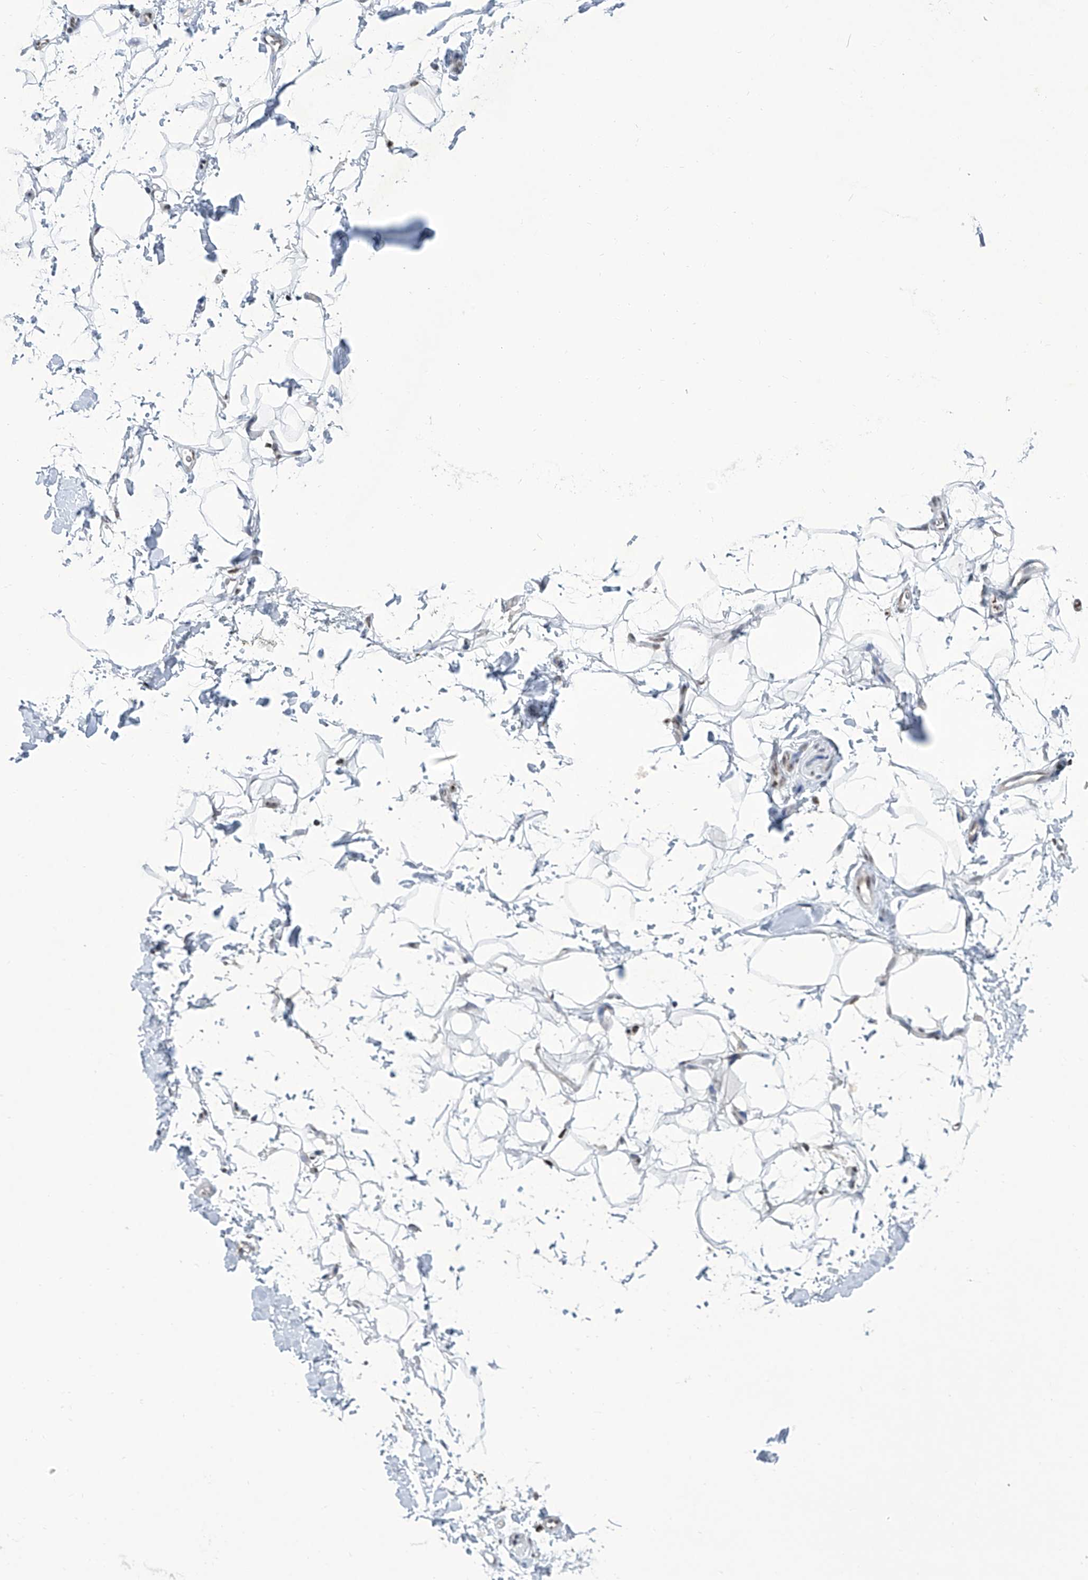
{"staining": {"intensity": "weak", "quantity": ">75%", "location": "nuclear"}, "tissue": "adipose tissue", "cell_type": "Adipocytes", "image_type": "normal", "snomed": [{"axis": "morphology", "description": "Normal tissue, NOS"}, {"axis": "morphology", "description": "Adenocarcinoma, NOS"}, {"axis": "topography", "description": "Pancreas"}, {"axis": "topography", "description": "Peripheral nerve tissue"}], "caption": "Protein staining shows weak nuclear expression in approximately >75% of adipocytes in benign adipose tissue.", "gene": "SREBF2", "patient": {"sex": "male", "age": 59}}